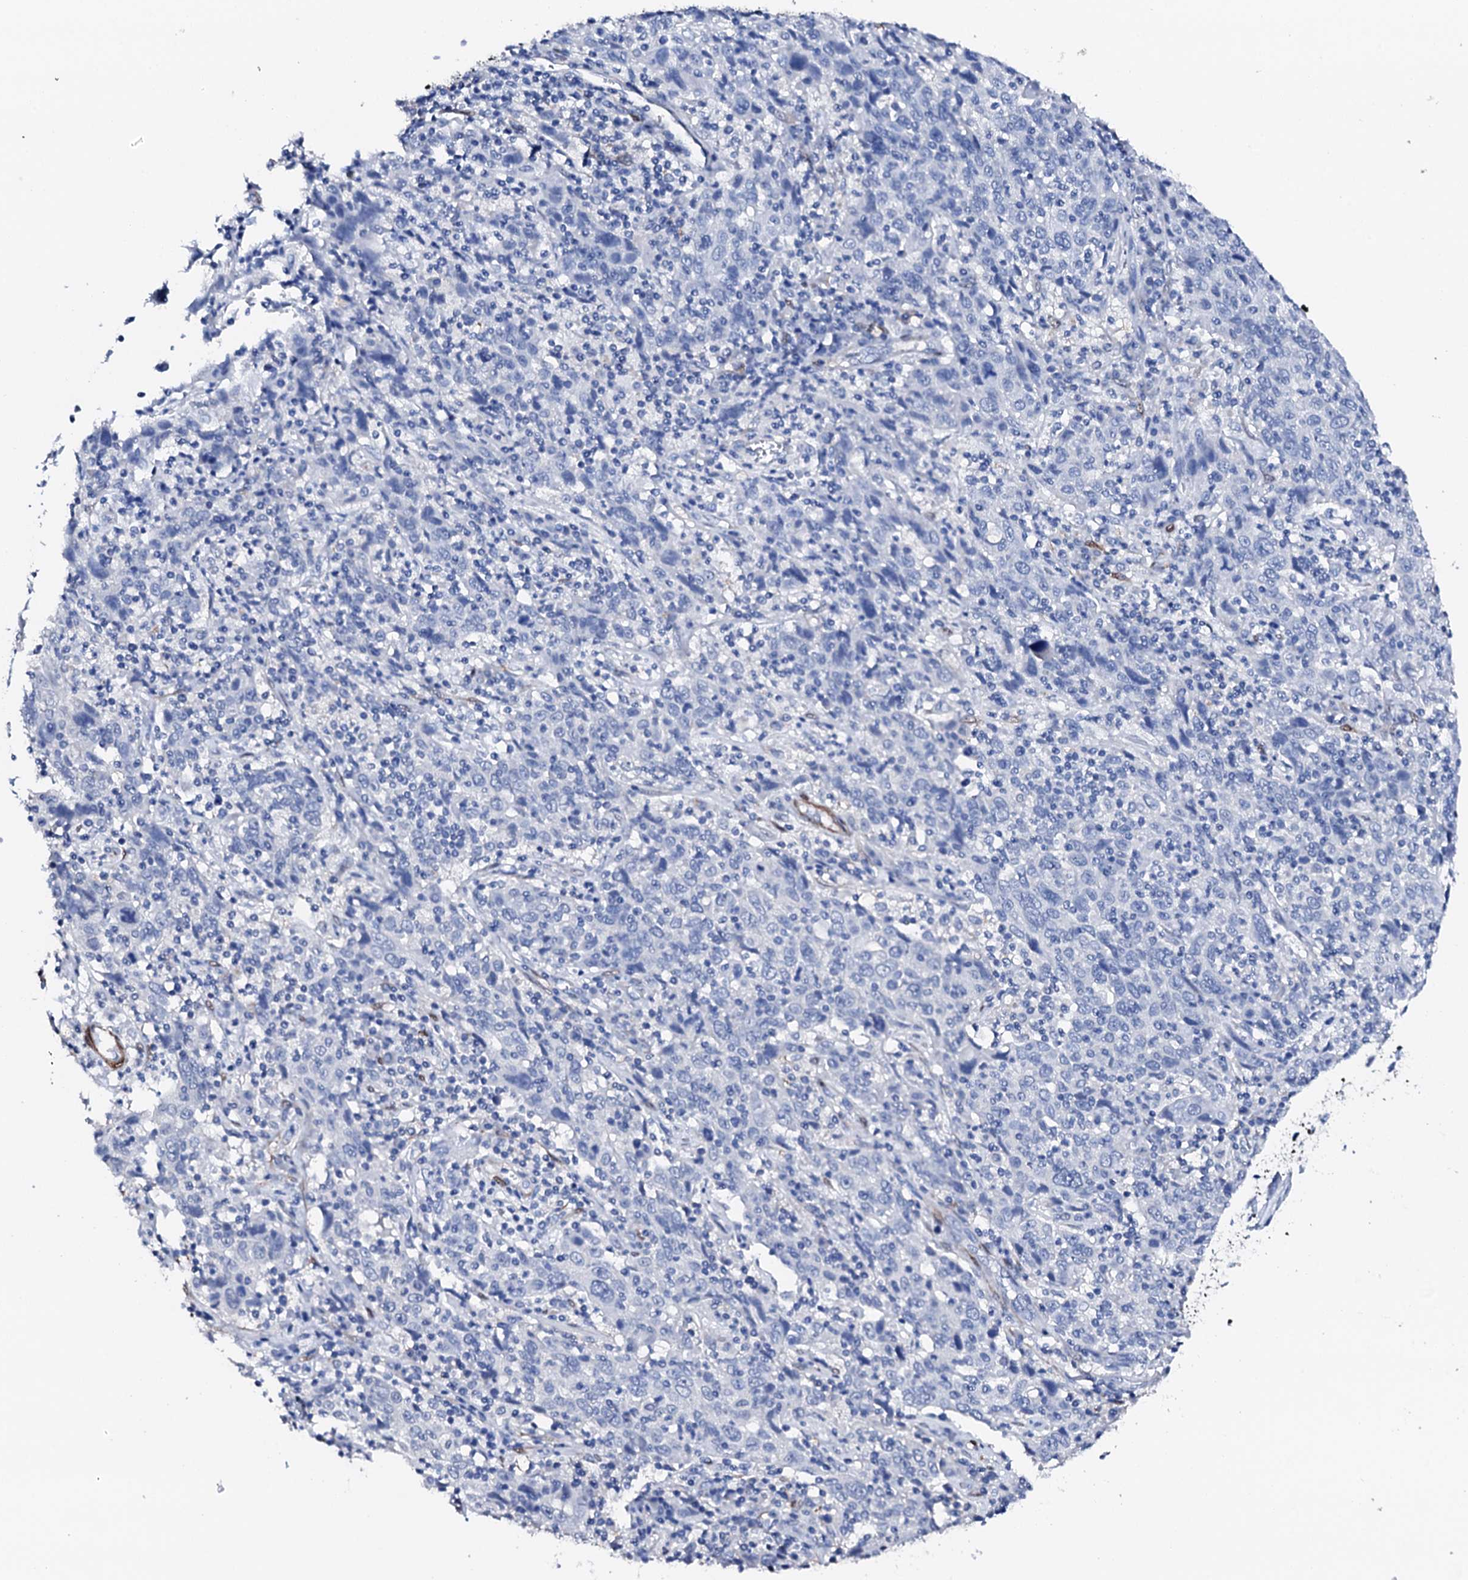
{"staining": {"intensity": "negative", "quantity": "none", "location": "none"}, "tissue": "cervical cancer", "cell_type": "Tumor cells", "image_type": "cancer", "snomed": [{"axis": "morphology", "description": "Squamous cell carcinoma, NOS"}, {"axis": "topography", "description": "Cervix"}], "caption": "An IHC photomicrograph of cervical cancer (squamous cell carcinoma) is shown. There is no staining in tumor cells of cervical cancer (squamous cell carcinoma). (IHC, brightfield microscopy, high magnification).", "gene": "NRIP2", "patient": {"sex": "female", "age": 46}}